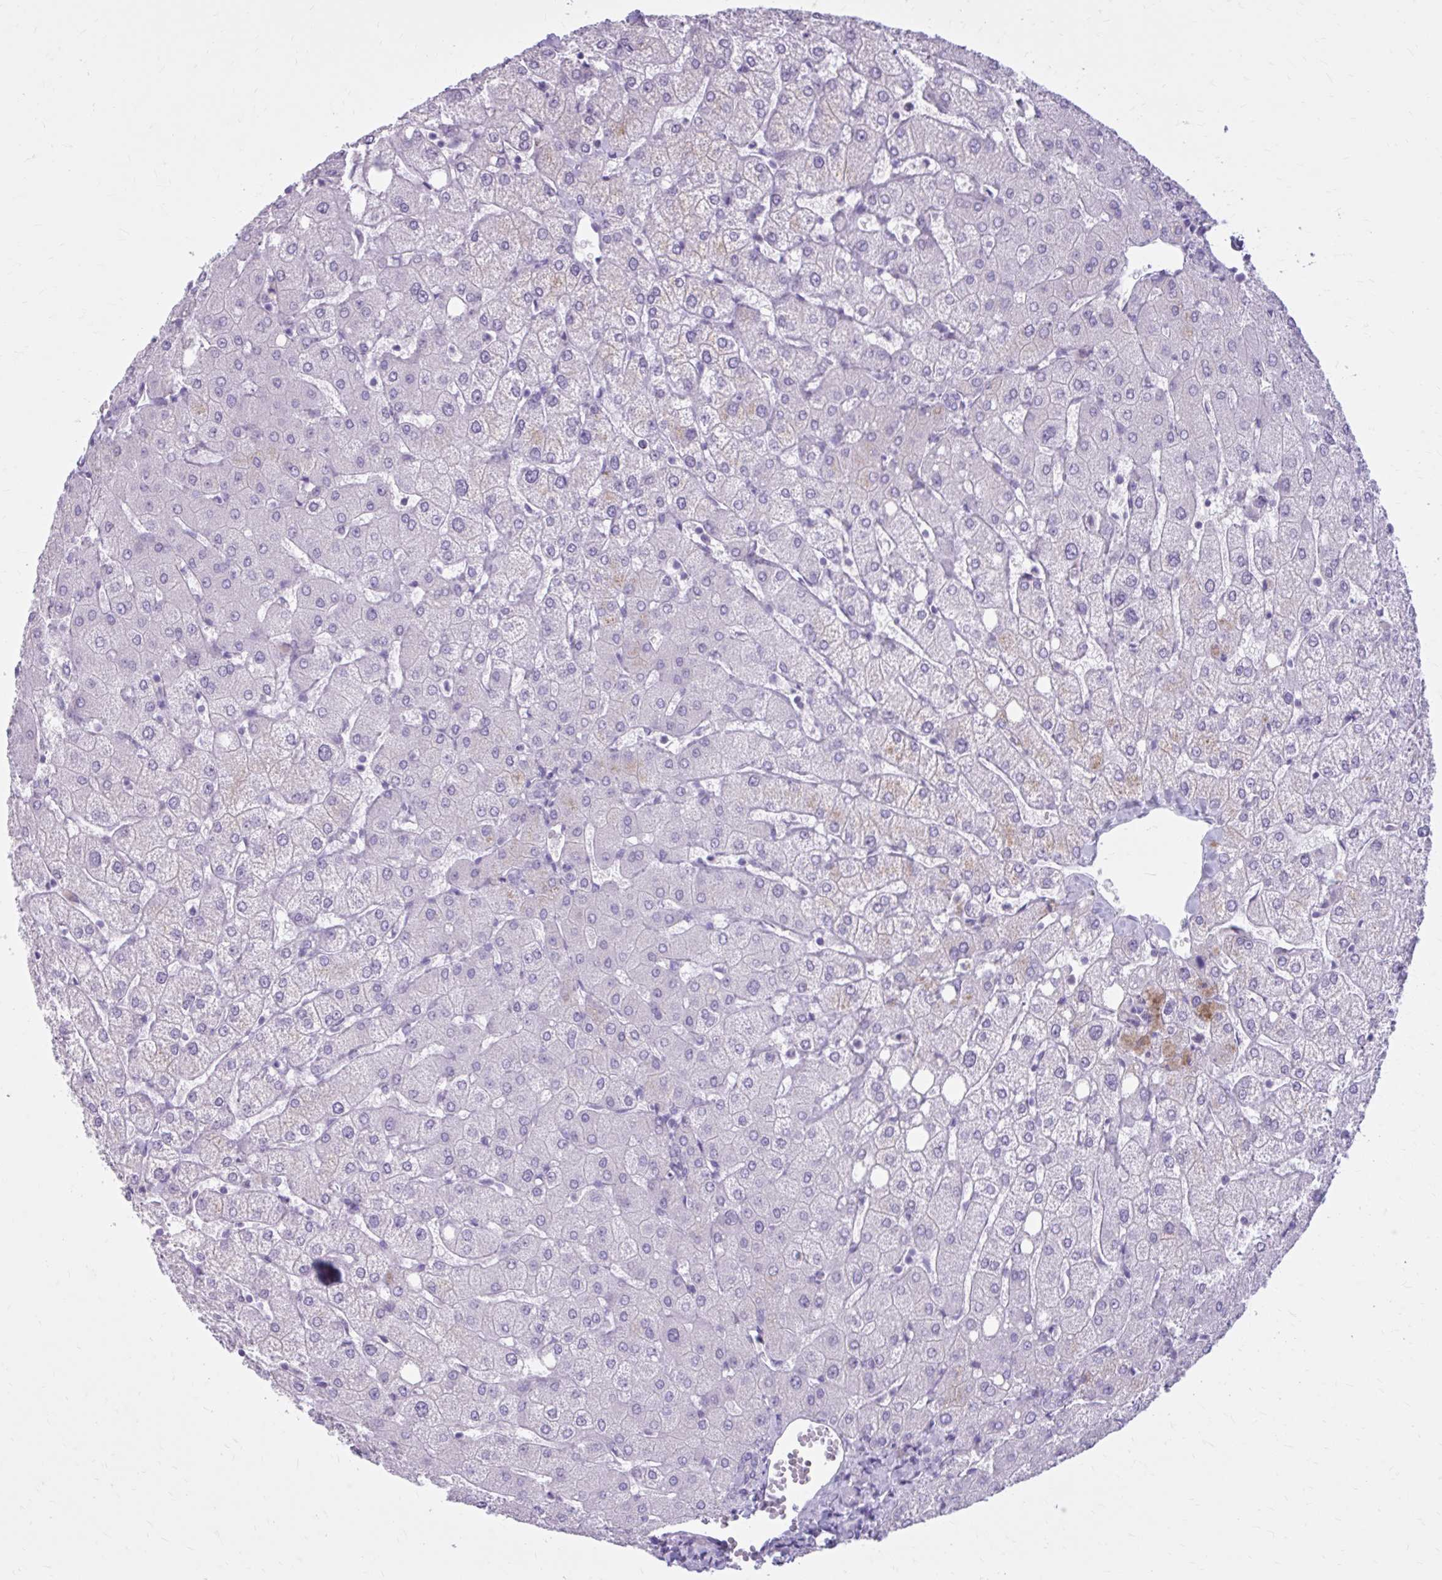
{"staining": {"intensity": "negative", "quantity": "none", "location": "none"}, "tissue": "liver", "cell_type": "Cholangiocytes", "image_type": "normal", "snomed": [{"axis": "morphology", "description": "Normal tissue, NOS"}, {"axis": "topography", "description": "Liver"}], "caption": "IHC photomicrograph of unremarkable liver: human liver stained with DAB (3,3'-diaminobenzidine) displays no significant protein expression in cholangiocytes.", "gene": "OR4B1", "patient": {"sex": "female", "age": 54}}